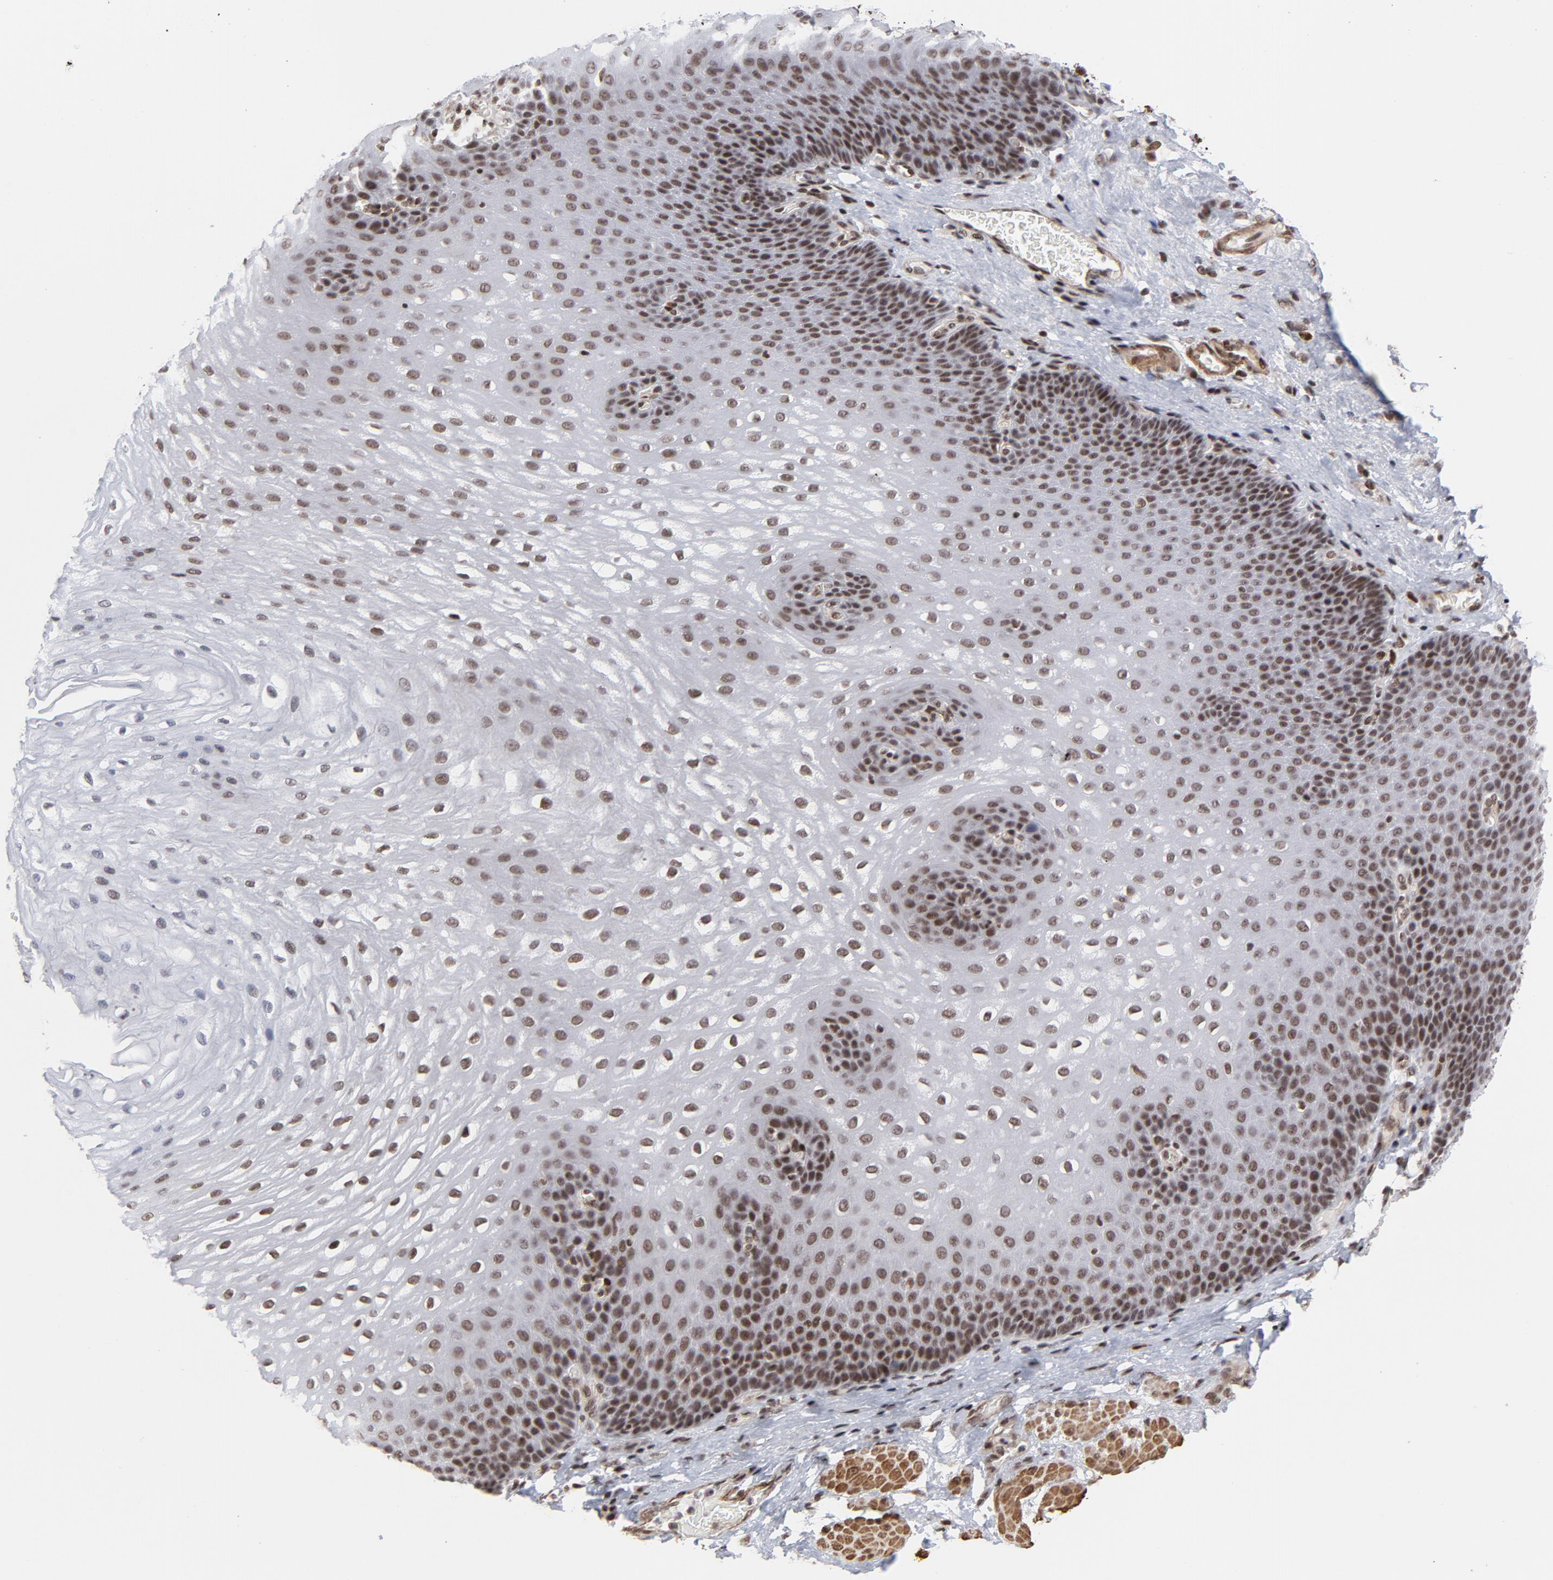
{"staining": {"intensity": "strong", "quantity": ">75%", "location": "nuclear"}, "tissue": "esophagus", "cell_type": "Squamous epithelial cells", "image_type": "normal", "snomed": [{"axis": "morphology", "description": "Normal tissue, NOS"}, {"axis": "topography", "description": "Esophagus"}], "caption": "Approximately >75% of squamous epithelial cells in unremarkable esophagus show strong nuclear protein staining as visualized by brown immunohistochemical staining.", "gene": "CTCF", "patient": {"sex": "male", "age": 48}}